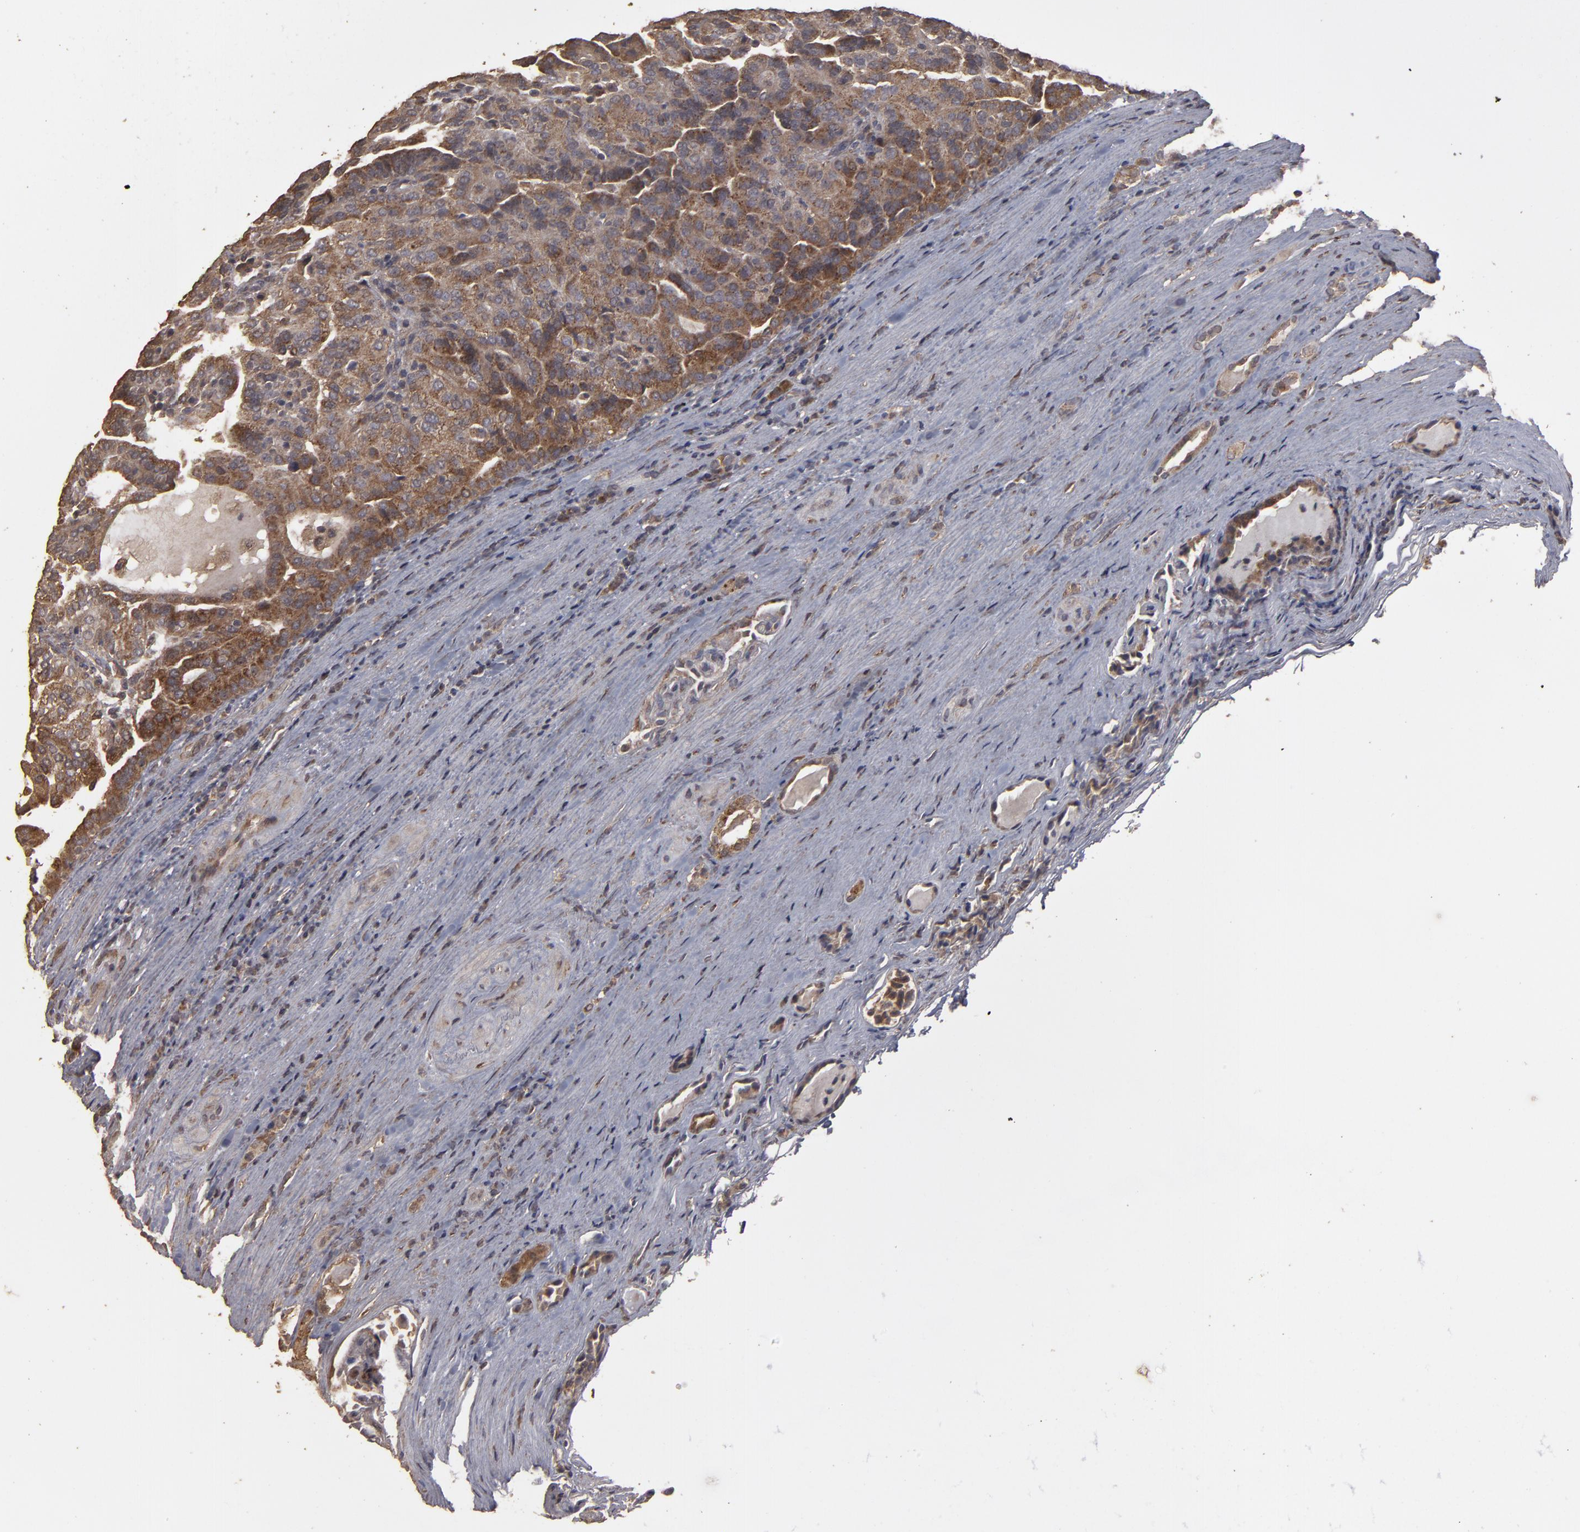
{"staining": {"intensity": "moderate", "quantity": ">75%", "location": "cytoplasmic/membranous"}, "tissue": "renal cancer", "cell_type": "Tumor cells", "image_type": "cancer", "snomed": [{"axis": "morphology", "description": "Adenocarcinoma, NOS"}, {"axis": "topography", "description": "Kidney"}], "caption": "Immunohistochemical staining of human renal cancer (adenocarcinoma) shows medium levels of moderate cytoplasmic/membranous protein positivity in about >75% of tumor cells. (DAB (3,3'-diaminobenzidine) IHC, brown staining for protein, blue staining for nuclei).", "gene": "MMP2", "patient": {"sex": "male", "age": 61}}